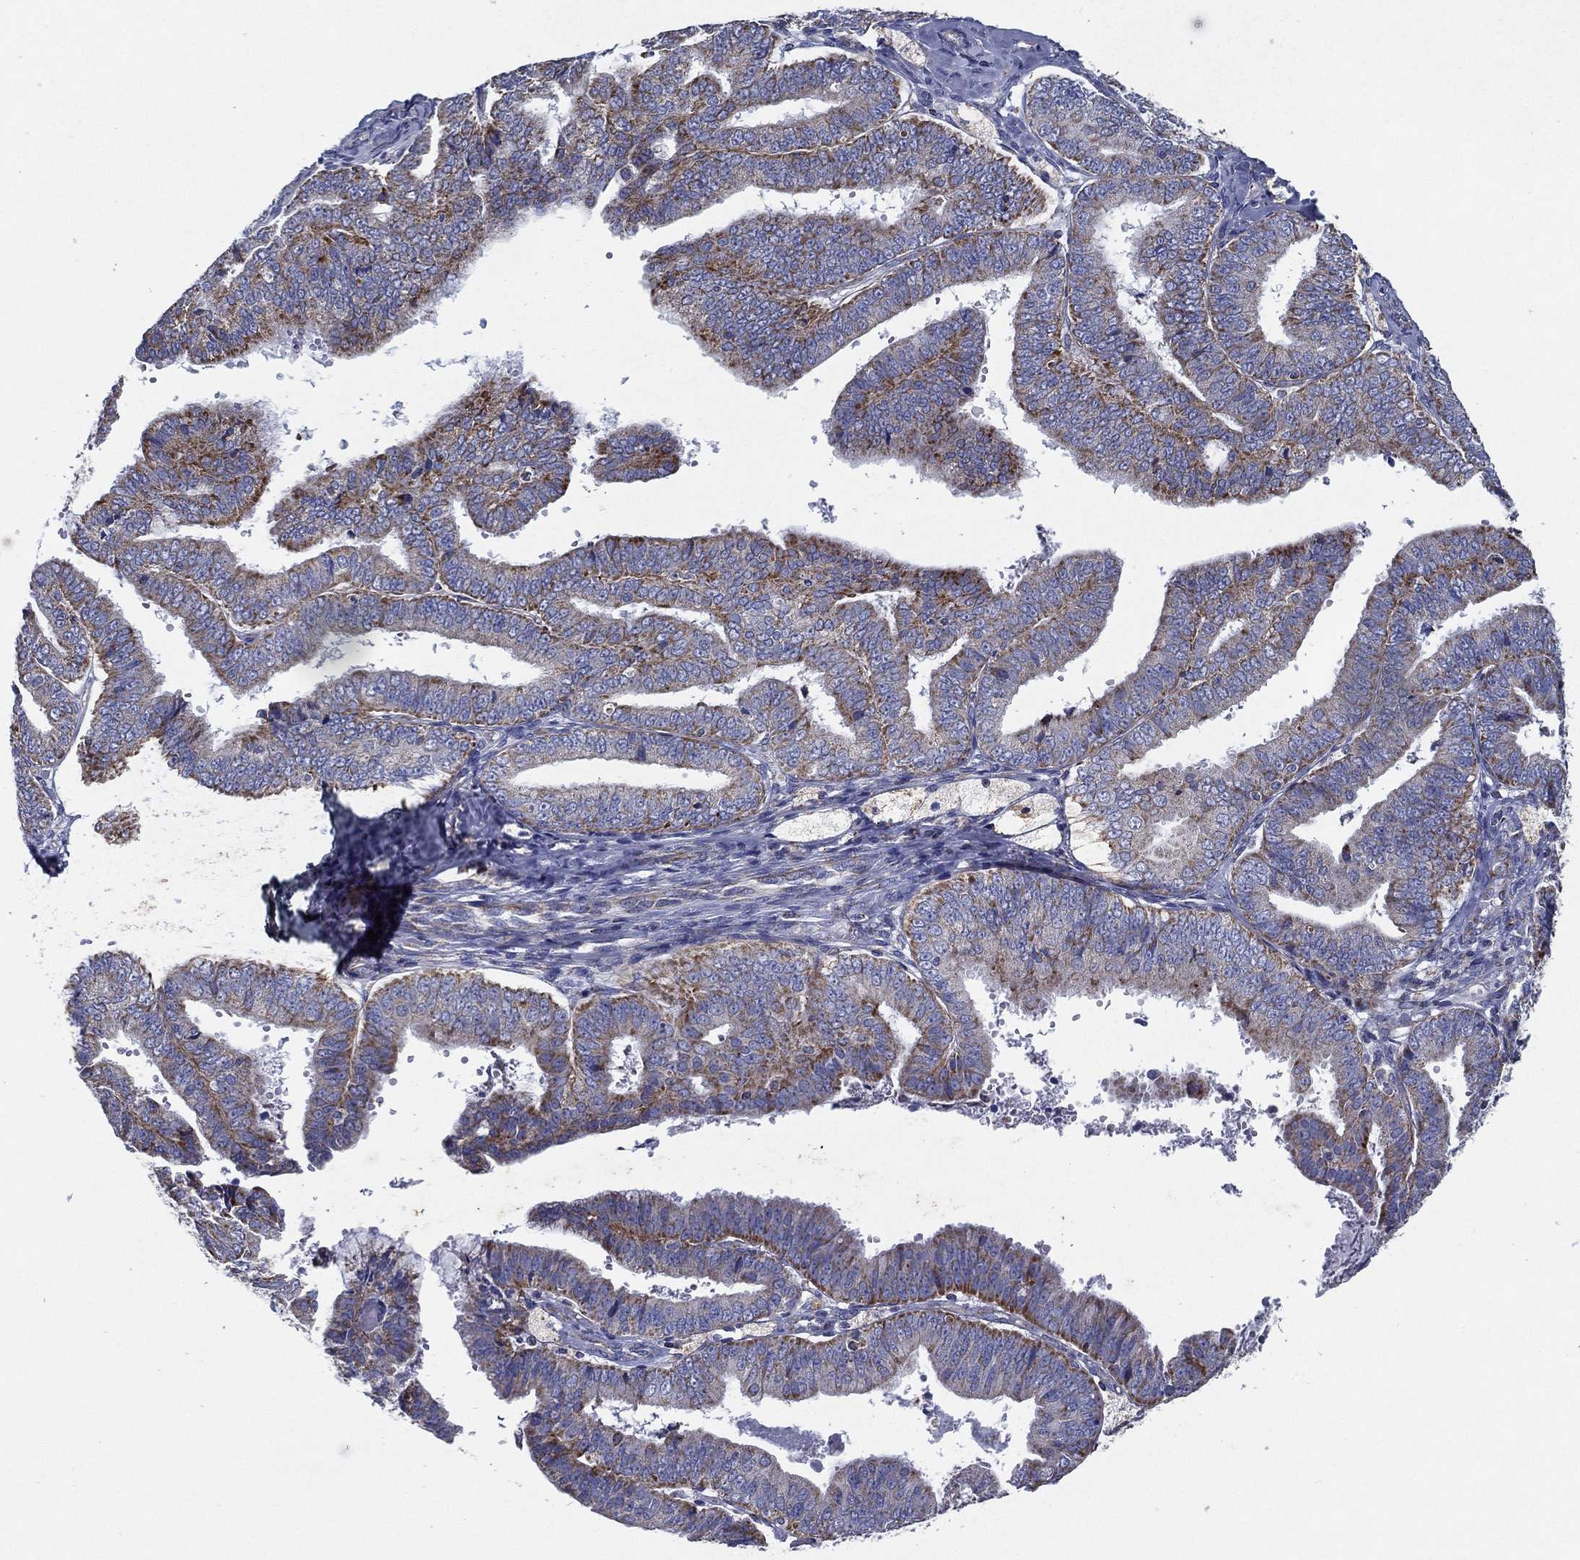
{"staining": {"intensity": "moderate", "quantity": "<25%", "location": "cytoplasmic/membranous"}, "tissue": "endometrial cancer", "cell_type": "Tumor cells", "image_type": "cancer", "snomed": [{"axis": "morphology", "description": "Adenocarcinoma, NOS"}, {"axis": "topography", "description": "Endometrium"}], "caption": "This micrograph demonstrates endometrial cancer stained with immunohistochemistry (IHC) to label a protein in brown. The cytoplasmic/membranous of tumor cells show moderate positivity for the protein. Nuclei are counter-stained blue.", "gene": "SFXN1", "patient": {"sex": "female", "age": 63}}